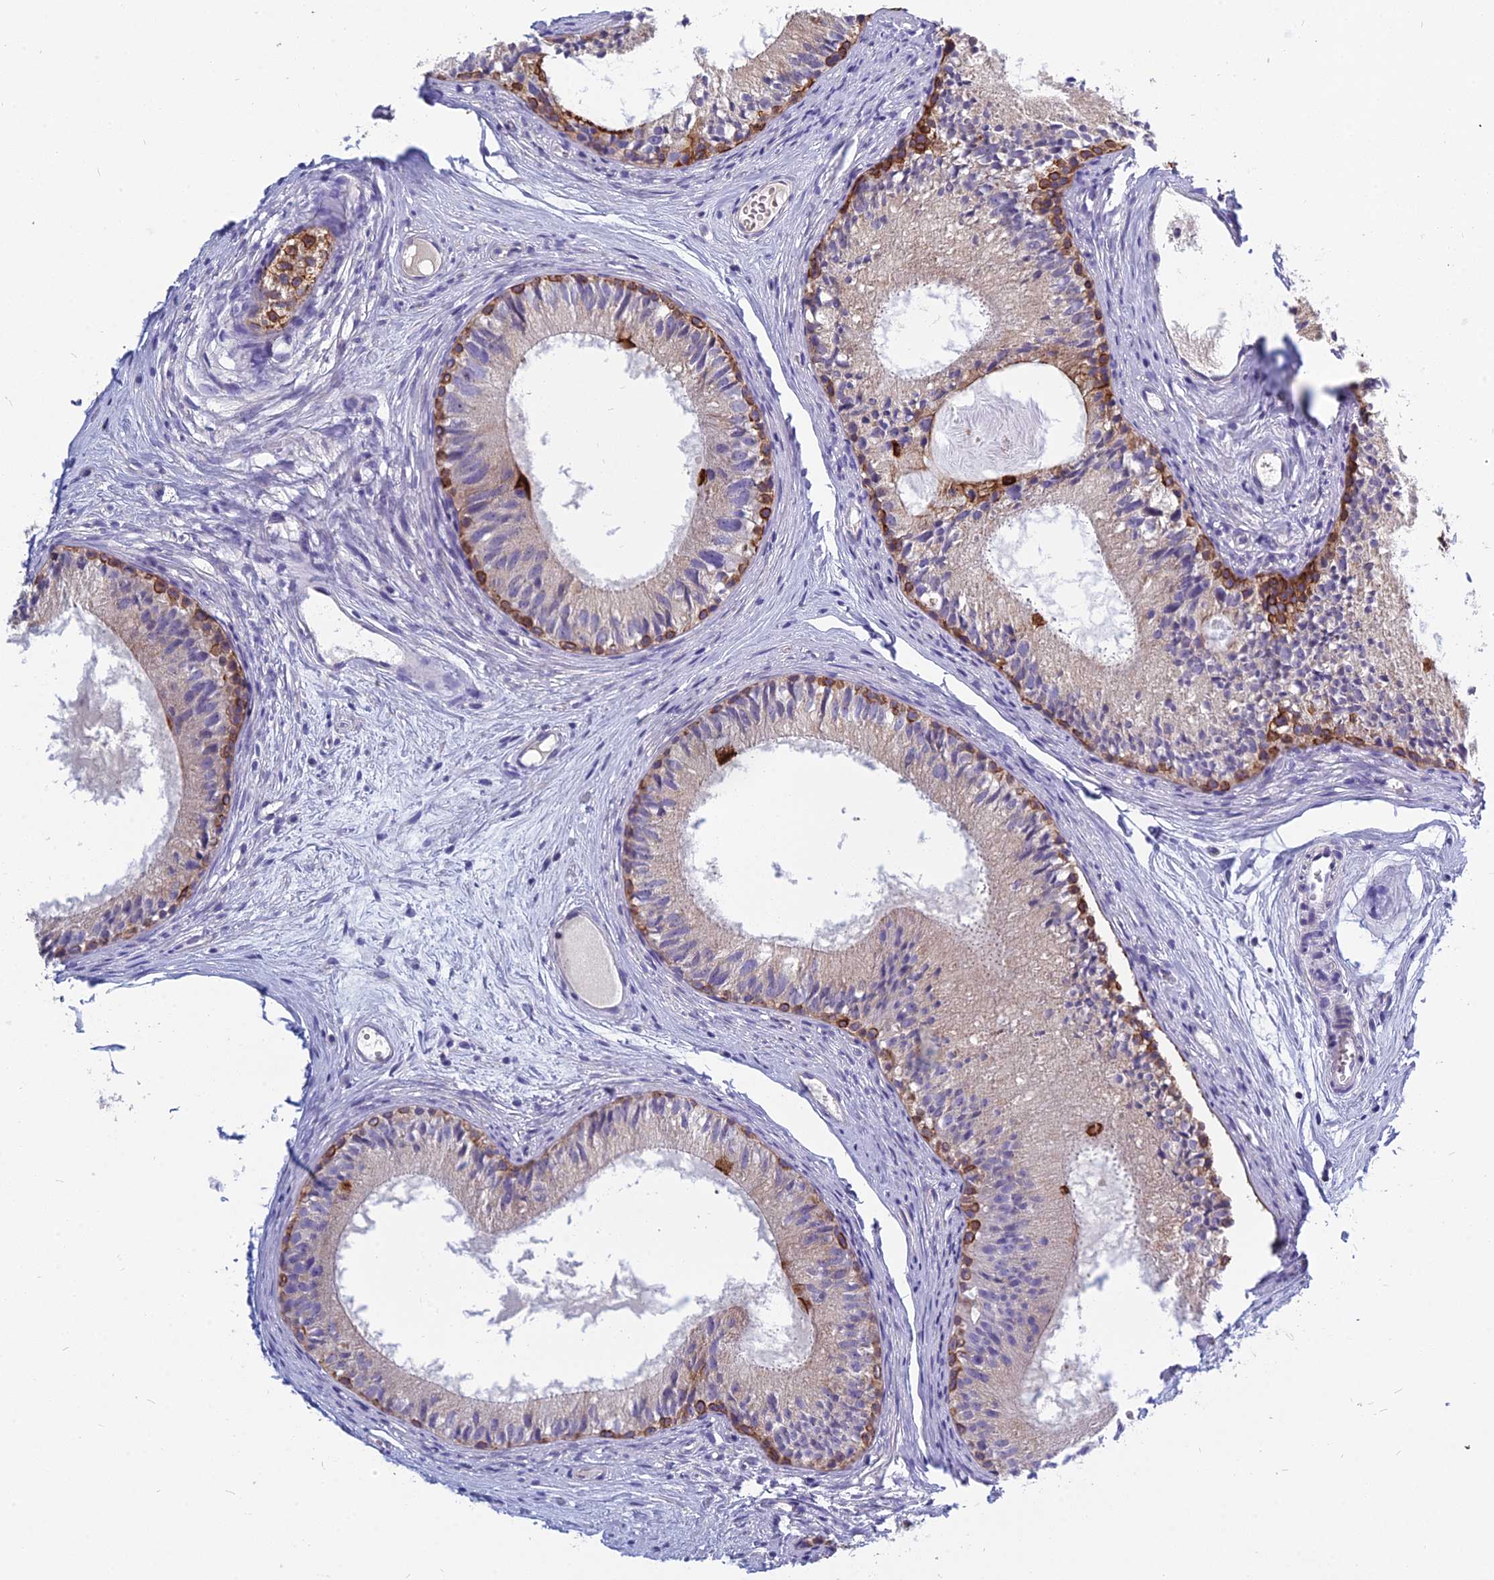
{"staining": {"intensity": "strong", "quantity": "<25%", "location": "cytoplasmic/membranous"}, "tissue": "epididymis", "cell_type": "Glandular cells", "image_type": "normal", "snomed": [{"axis": "morphology", "description": "Normal tissue, NOS"}, {"axis": "morphology", "description": "Seminoma in situ"}, {"axis": "topography", "description": "Testis"}, {"axis": "topography", "description": "Epididymis"}], "caption": "Strong cytoplasmic/membranous protein positivity is present in about <25% of glandular cells in epididymis.", "gene": "RBM41", "patient": {"sex": "male", "age": 28}}